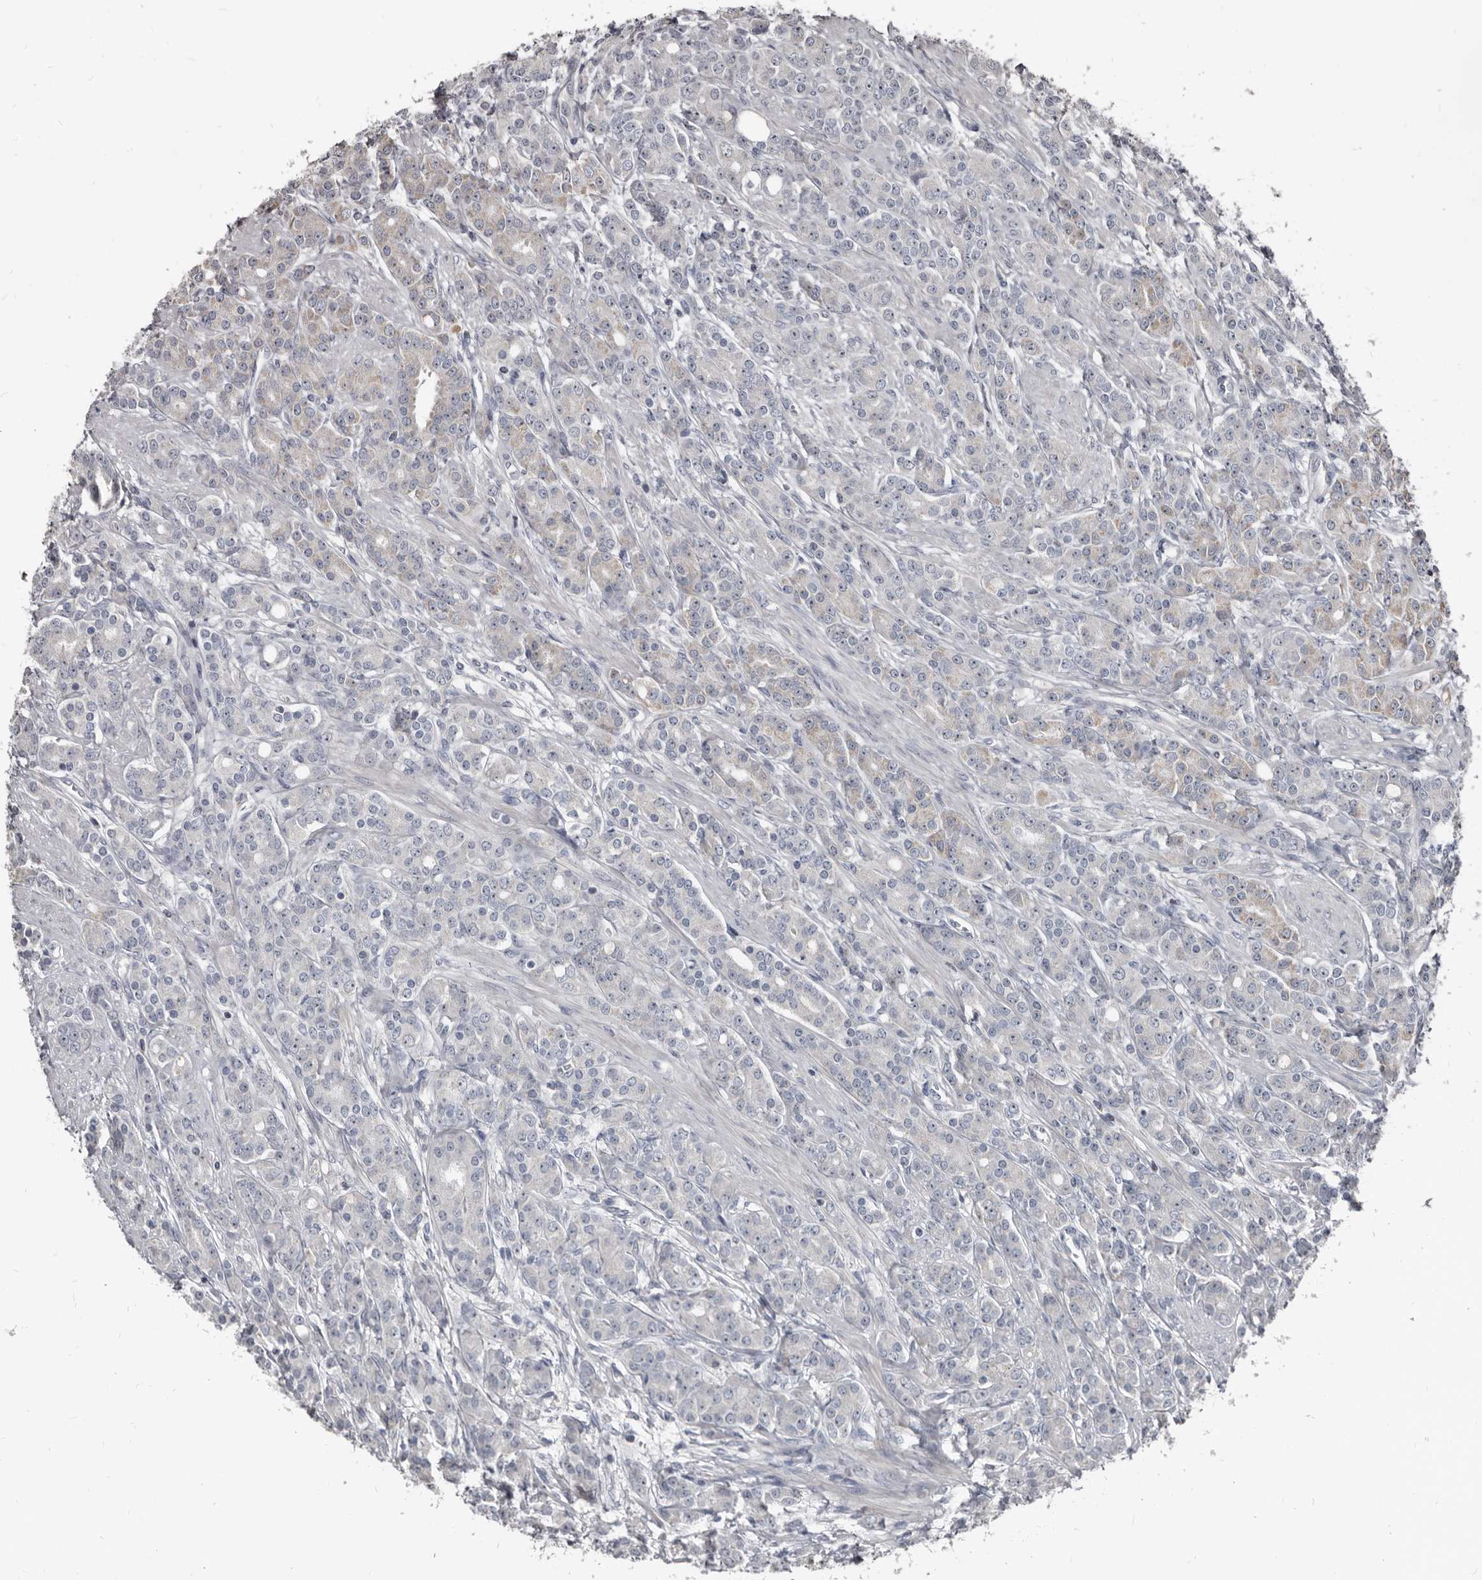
{"staining": {"intensity": "negative", "quantity": "none", "location": "none"}, "tissue": "prostate cancer", "cell_type": "Tumor cells", "image_type": "cancer", "snomed": [{"axis": "morphology", "description": "Adenocarcinoma, High grade"}, {"axis": "topography", "description": "Prostate"}], "caption": "The IHC micrograph has no significant expression in tumor cells of prostate cancer tissue.", "gene": "GREB1", "patient": {"sex": "male", "age": 62}}